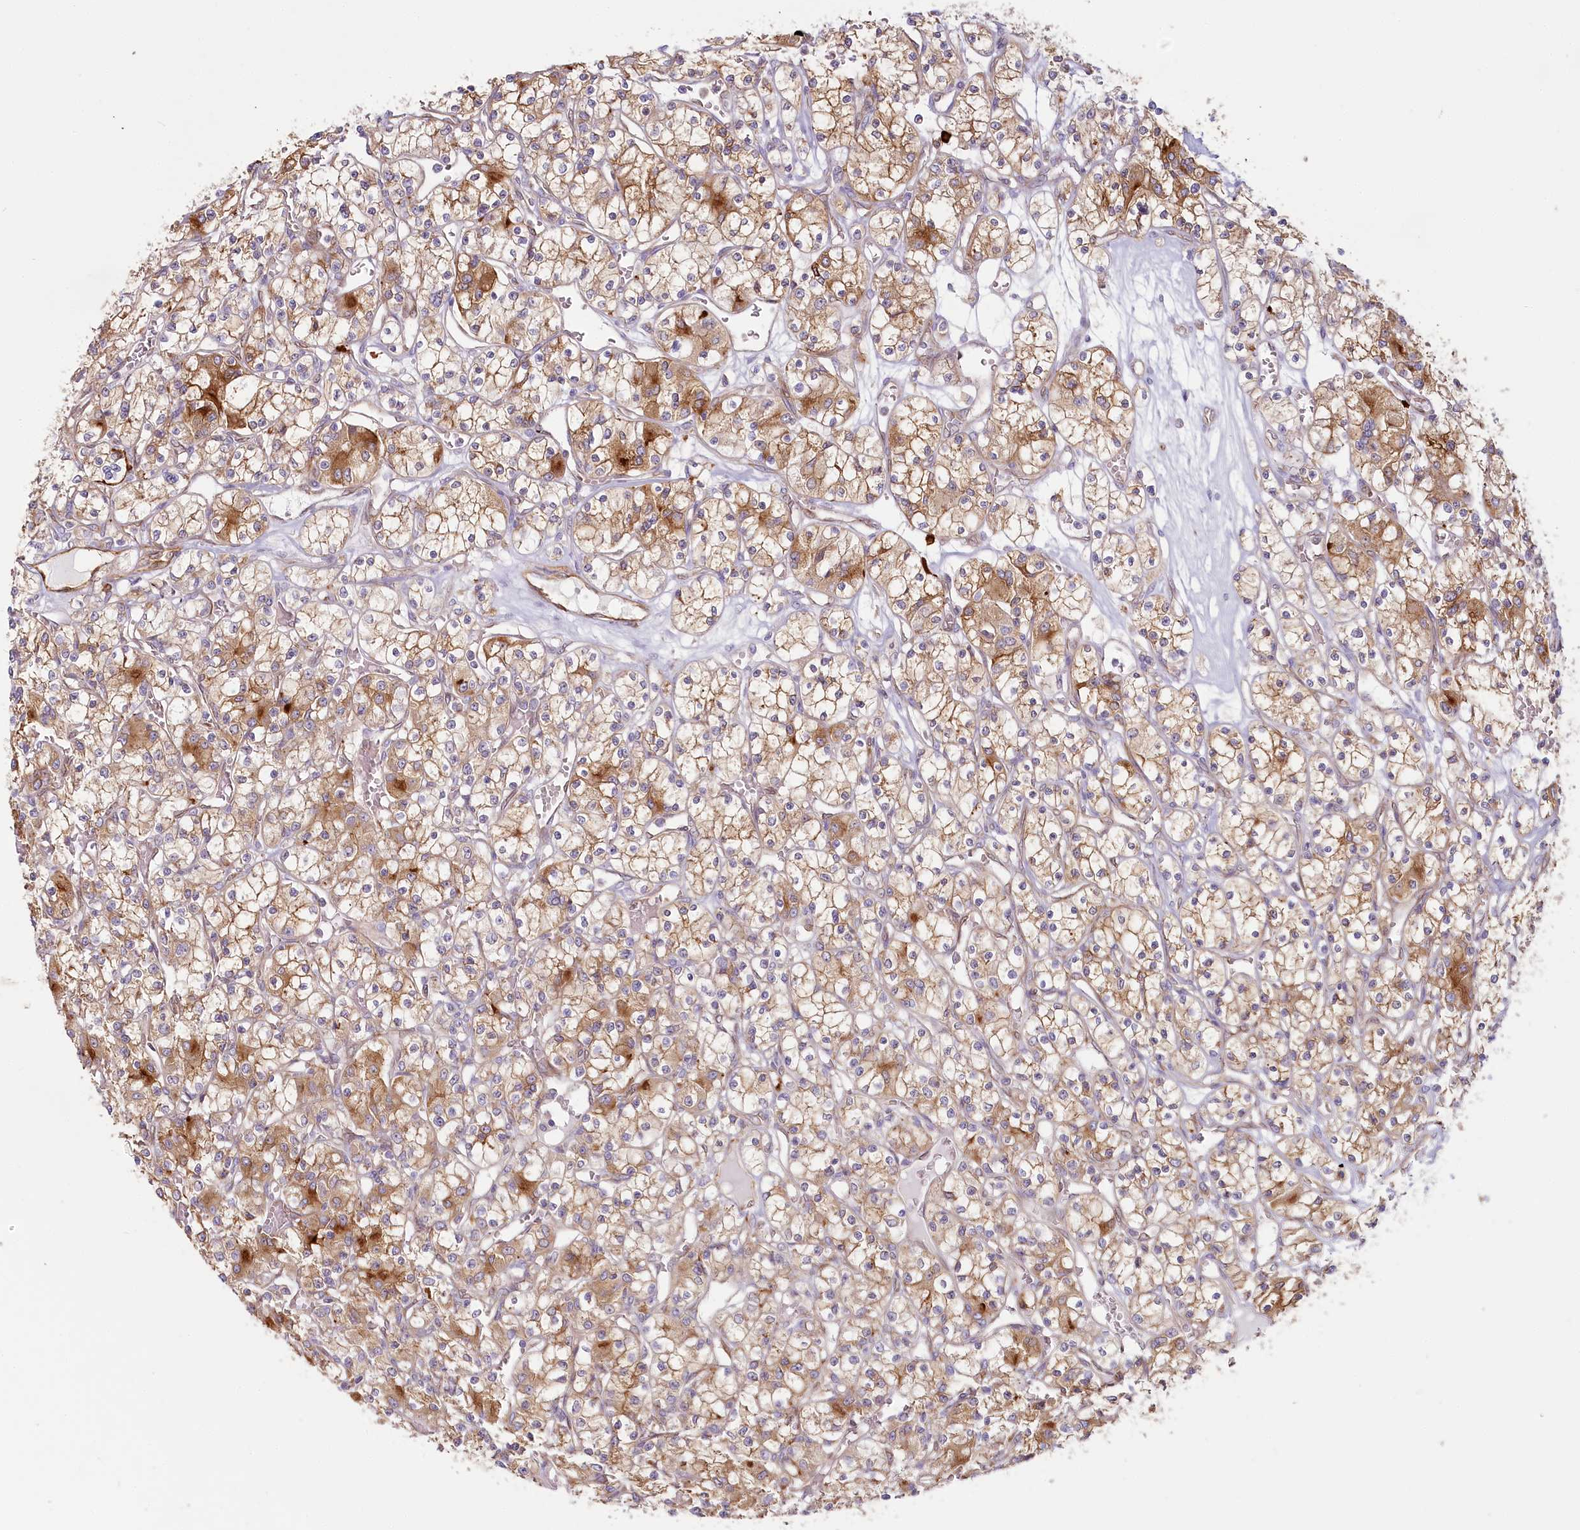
{"staining": {"intensity": "moderate", "quantity": ">75%", "location": "cytoplasmic/membranous"}, "tissue": "renal cancer", "cell_type": "Tumor cells", "image_type": "cancer", "snomed": [{"axis": "morphology", "description": "Adenocarcinoma, NOS"}, {"axis": "topography", "description": "Kidney"}], "caption": "A medium amount of moderate cytoplasmic/membranous positivity is appreciated in approximately >75% of tumor cells in renal adenocarcinoma tissue.", "gene": "HARS2", "patient": {"sex": "female", "age": 59}}